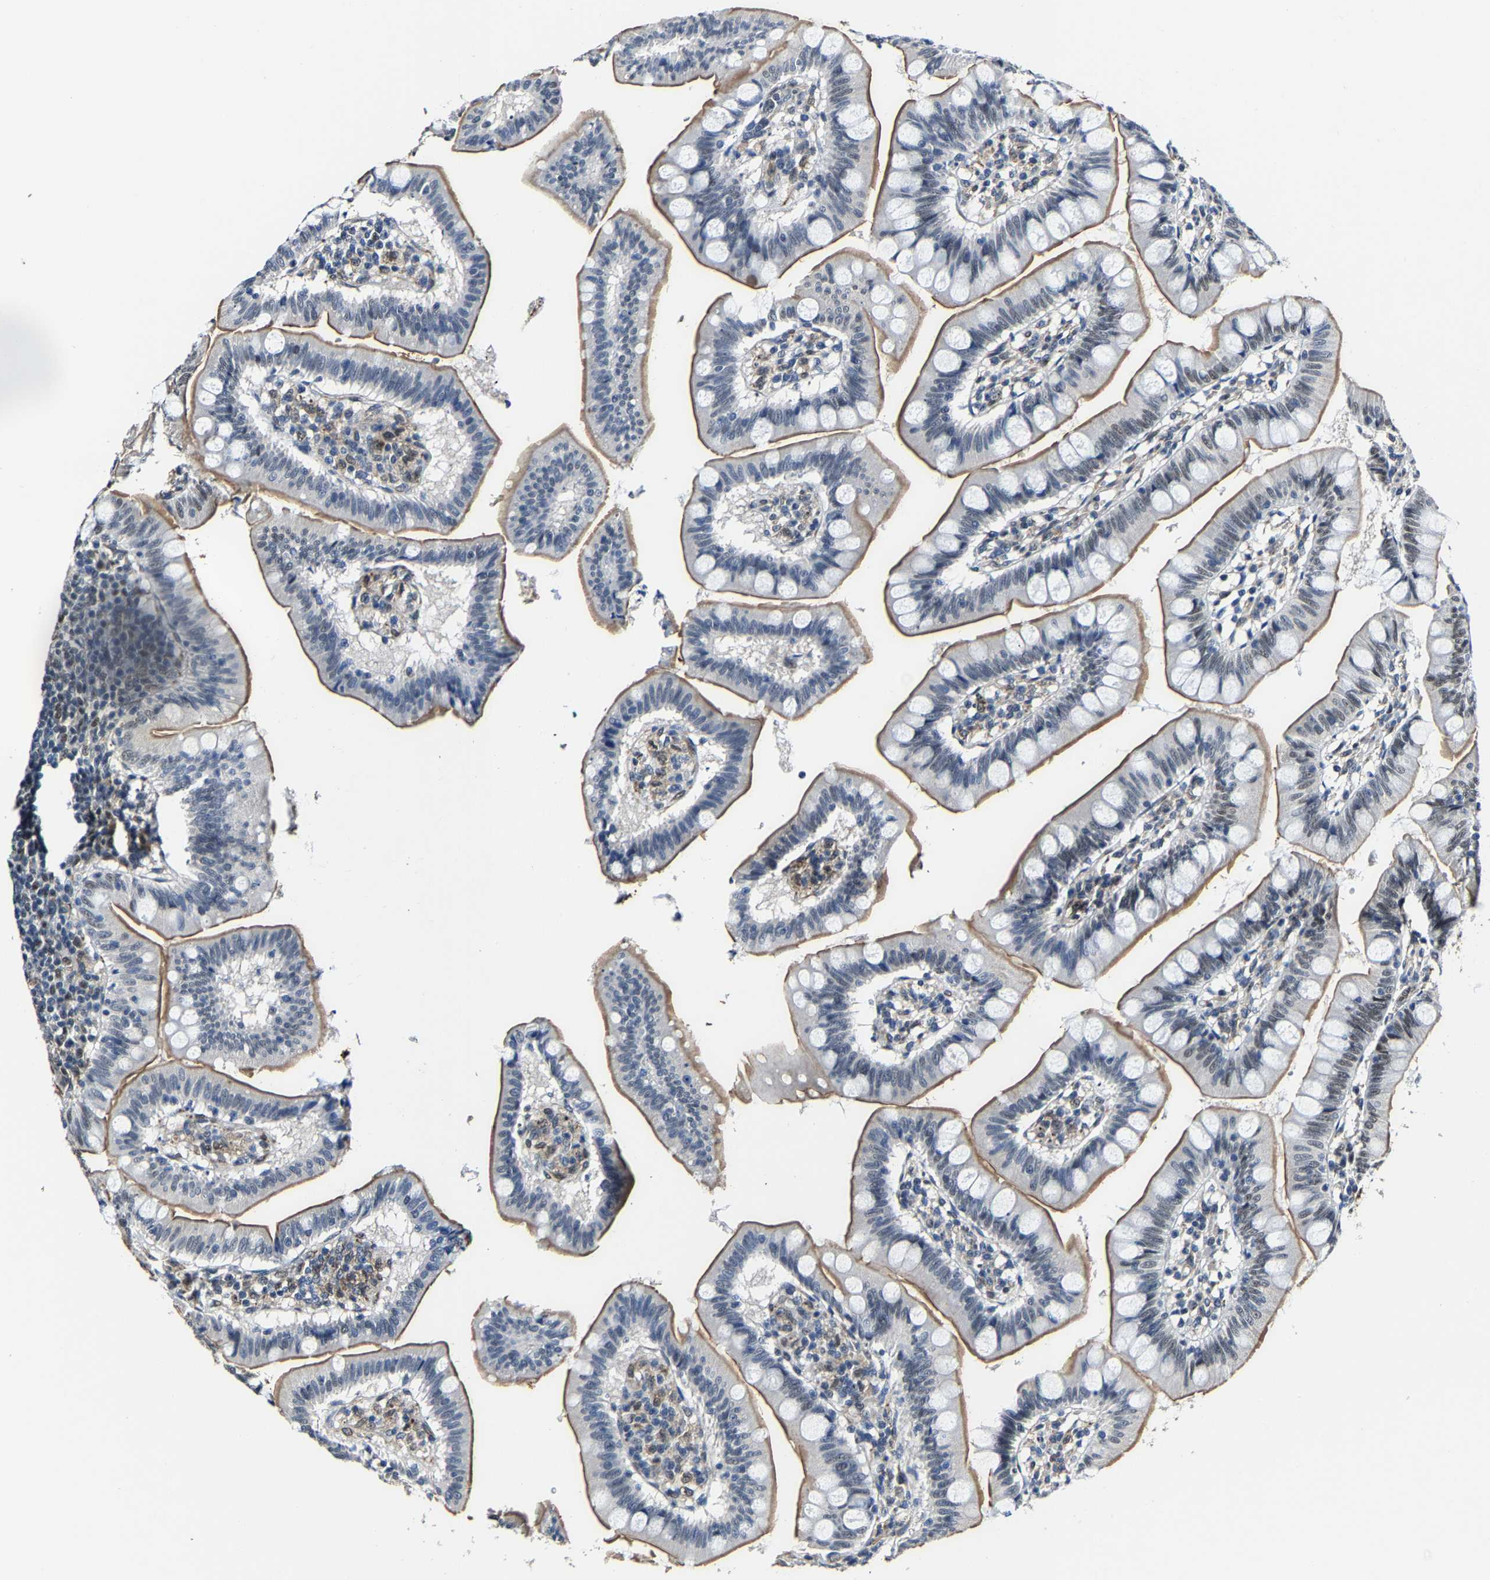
{"staining": {"intensity": "moderate", "quantity": "25%-75%", "location": "cytoplasmic/membranous,nuclear"}, "tissue": "small intestine", "cell_type": "Glandular cells", "image_type": "normal", "snomed": [{"axis": "morphology", "description": "Normal tissue, NOS"}, {"axis": "topography", "description": "Small intestine"}], "caption": "Immunohistochemical staining of unremarkable small intestine reveals medium levels of moderate cytoplasmic/membranous,nuclear positivity in about 25%-75% of glandular cells. Using DAB (3,3'-diaminobenzidine) (brown) and hematoxylin (blue) stains, captured at high magnification using brightfield microscopy.", "gene": "METTL1", "patient": {"sex": "male", "age": 7}}